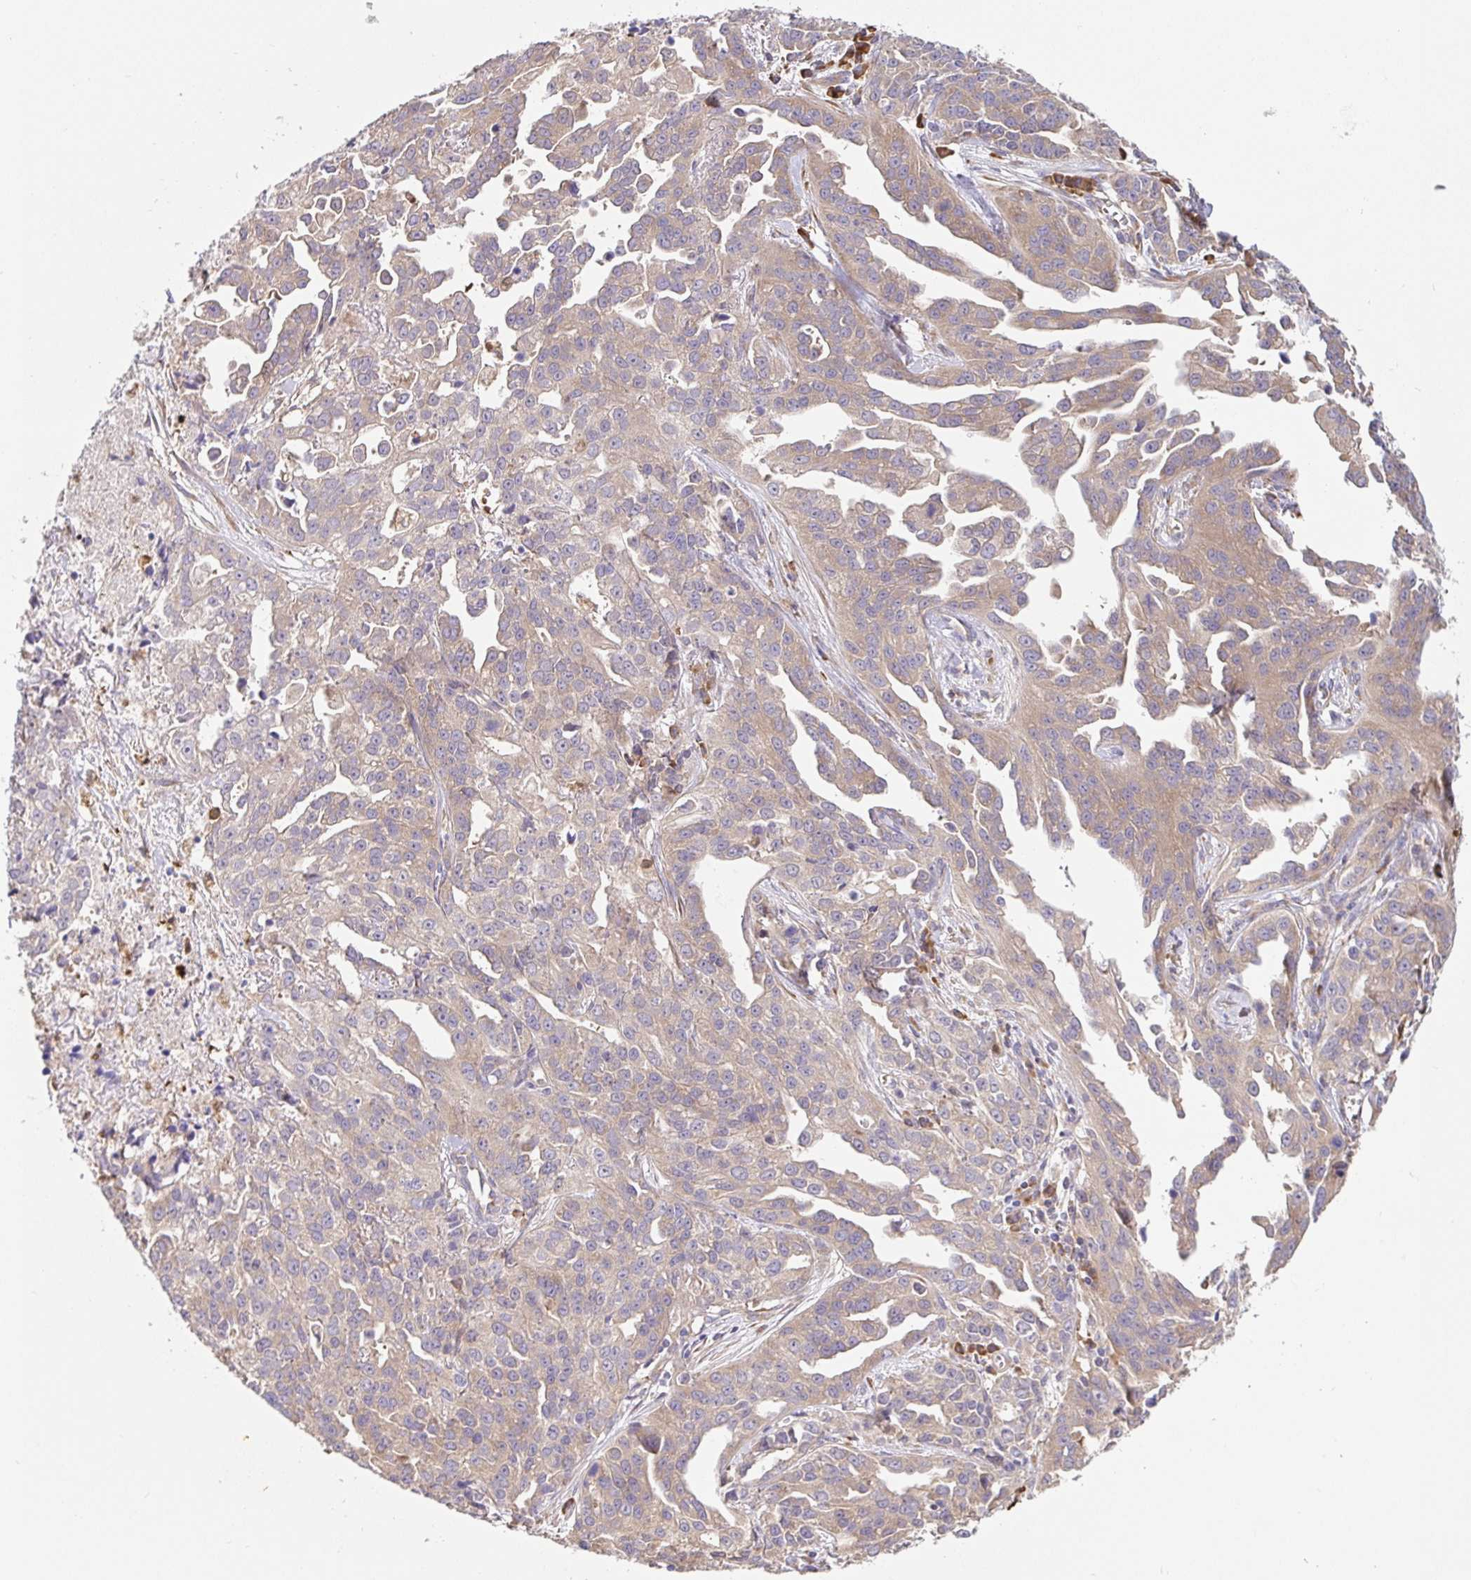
{"staining": {"intensity": "weak", "quantity": "25%-75%", "location": "cytoplasmic/membranous"}, "tissue": "ovarian cancer", "cell_type": "Tumor cells", "image_type": "cancer", "snomed": [{"axis": "morphology", "description": "Cystadenocarcinoma, serous, NOS"}, {"axis": "topography", "description": "Ovary"}], "caption": "Ovarian cancer tissue demonstrates weak cytoplasmic/membranous staining in about 25%-75% of tumor cells", "gene": "PDPK1", "patient": {"sex": "female", "age": 75}}